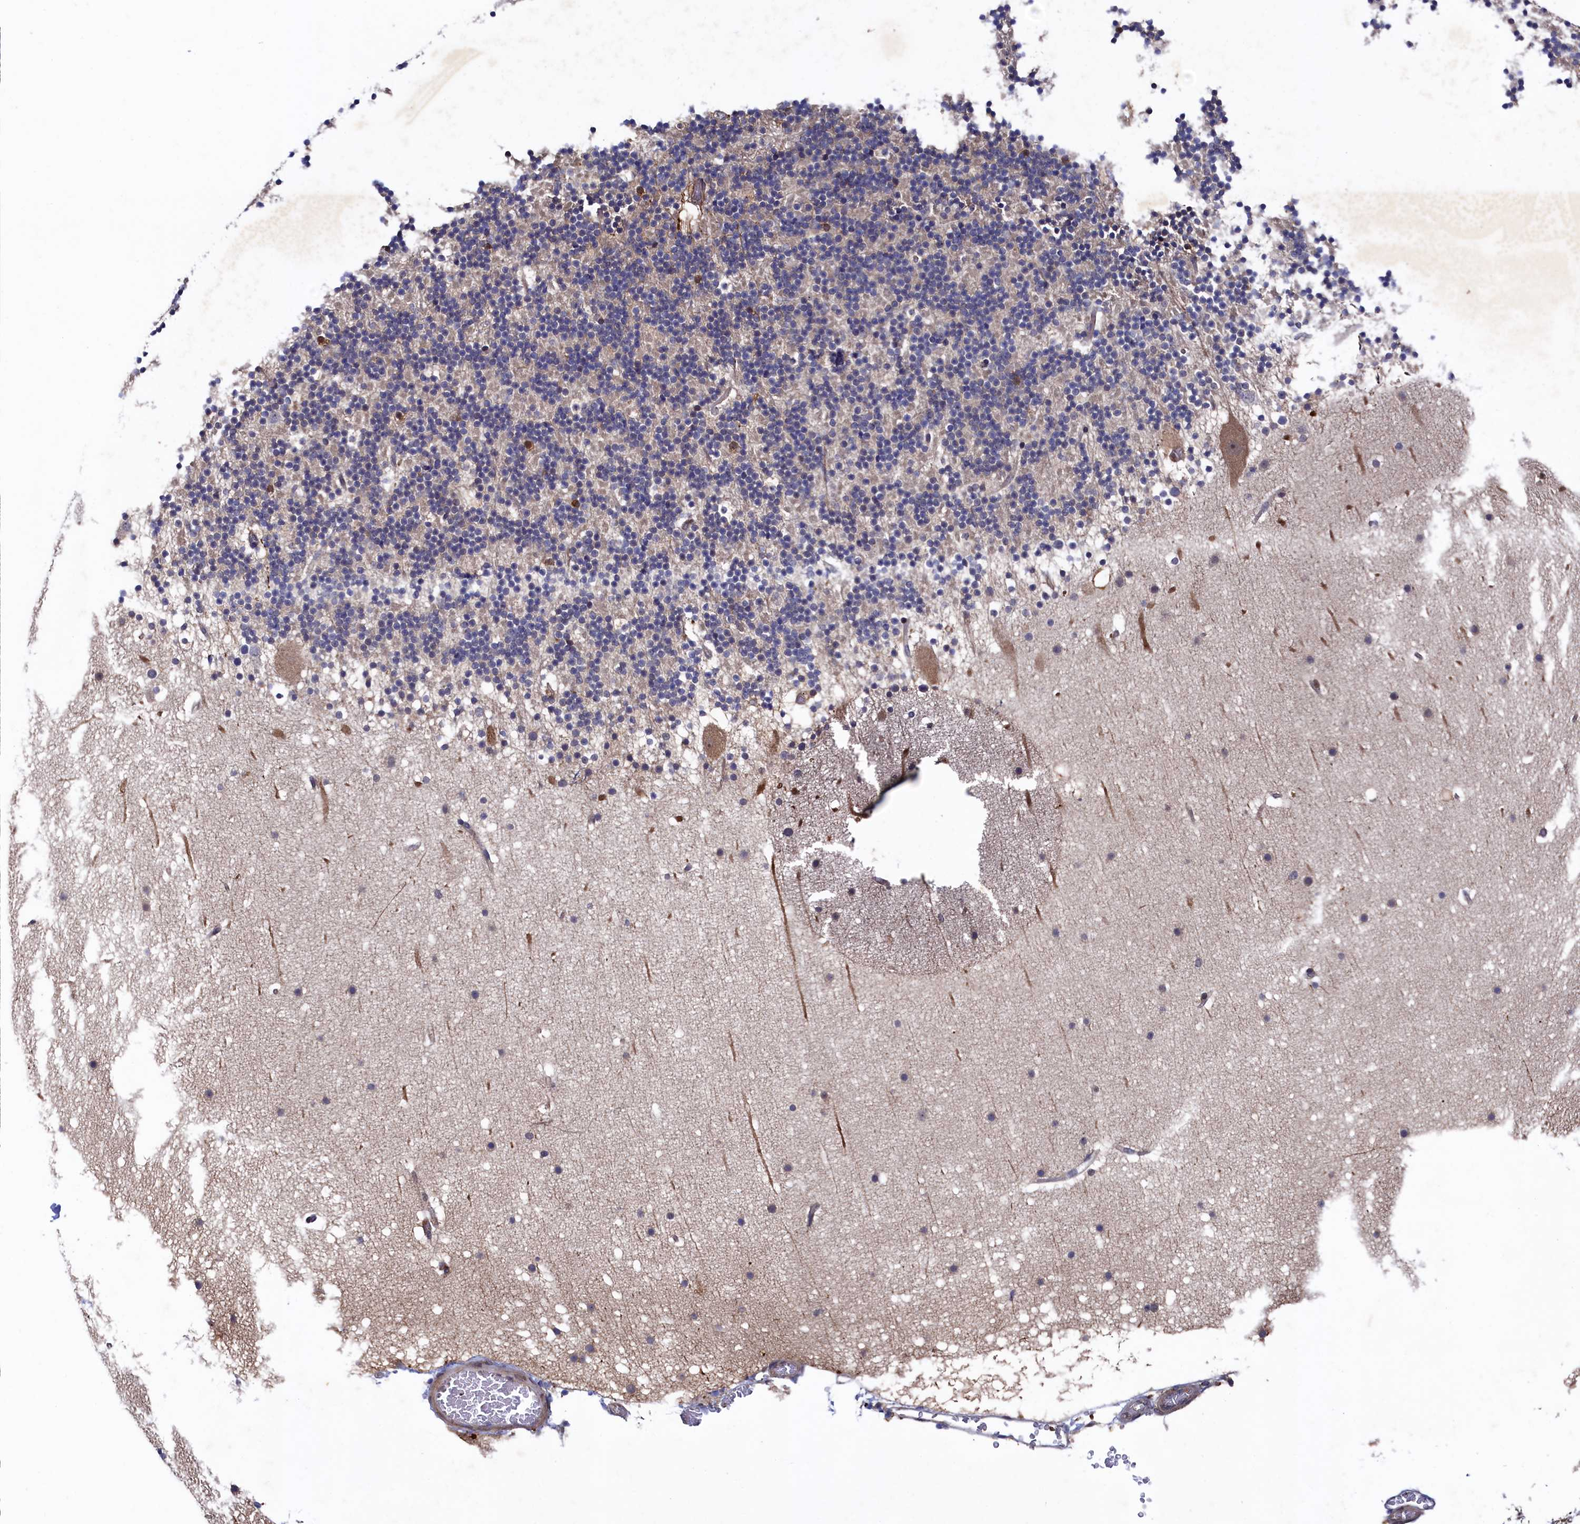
{"staining": {"intensity": "weak", "quantity": "<25%", "location": "cytoplasmic/membranous"}, "tissue": "cerebellum", "cell_type": "Cells in granular layer", "image_type": "normal", "snomed": [{"axis": "morphology", "description": "Normal tissue, NOS"}, {"axis": "topography", "description": "Cerebellum"}], "caption": "This photomicrograph is of benign cerebellum stained with immunohistochemistry to label a protein in brown with the nuclei are counter-stained blue. There is no positivity in cells in granular layer. (DAB IHC visualized using brightfield microscopy, high magnification).", "gene": "RNH1", "patient": {"sex": "male", "age": 57}}